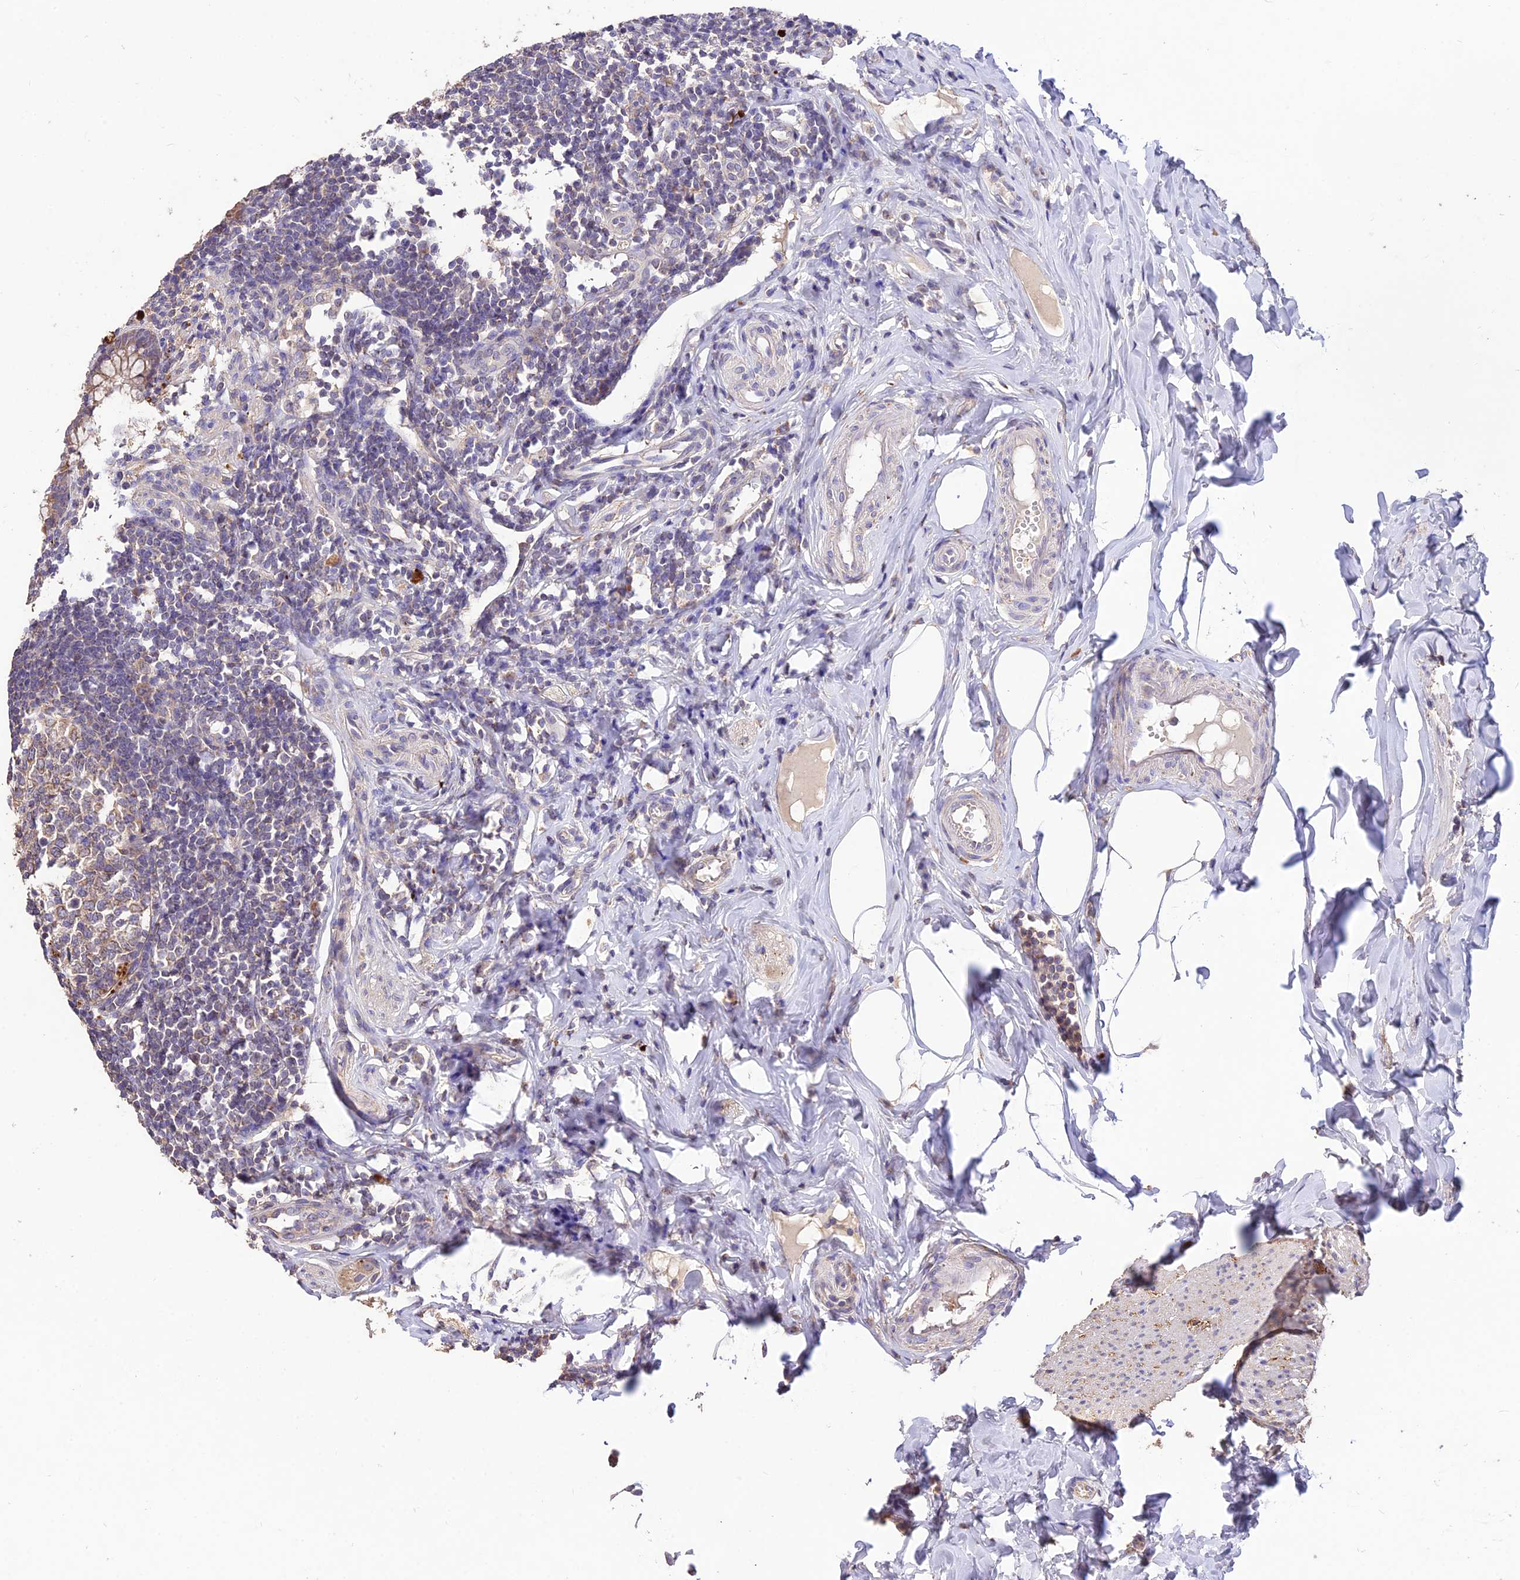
{"staining": {"intensity": "moderate", "quantity": ">75%", "location": "cytoplasmic/membranous"}, "tissue": "appendix", "cell_type": "Glandular cells", "image_type": "normal", "snomed": [{"axis": "morphology", "description": "Normal tissue, NOS"}, {"axis": "topography", "description": "Appendix"}], "caption": "Immunohistochemistry (IHC) (DAB) staining of unremarkable appendix exhibits moderate cytoplasmic/membranous protein expression in about >75% of glandular cells.", "gene": "SDHD", "patient": {"sex": "female", "age": 33}}